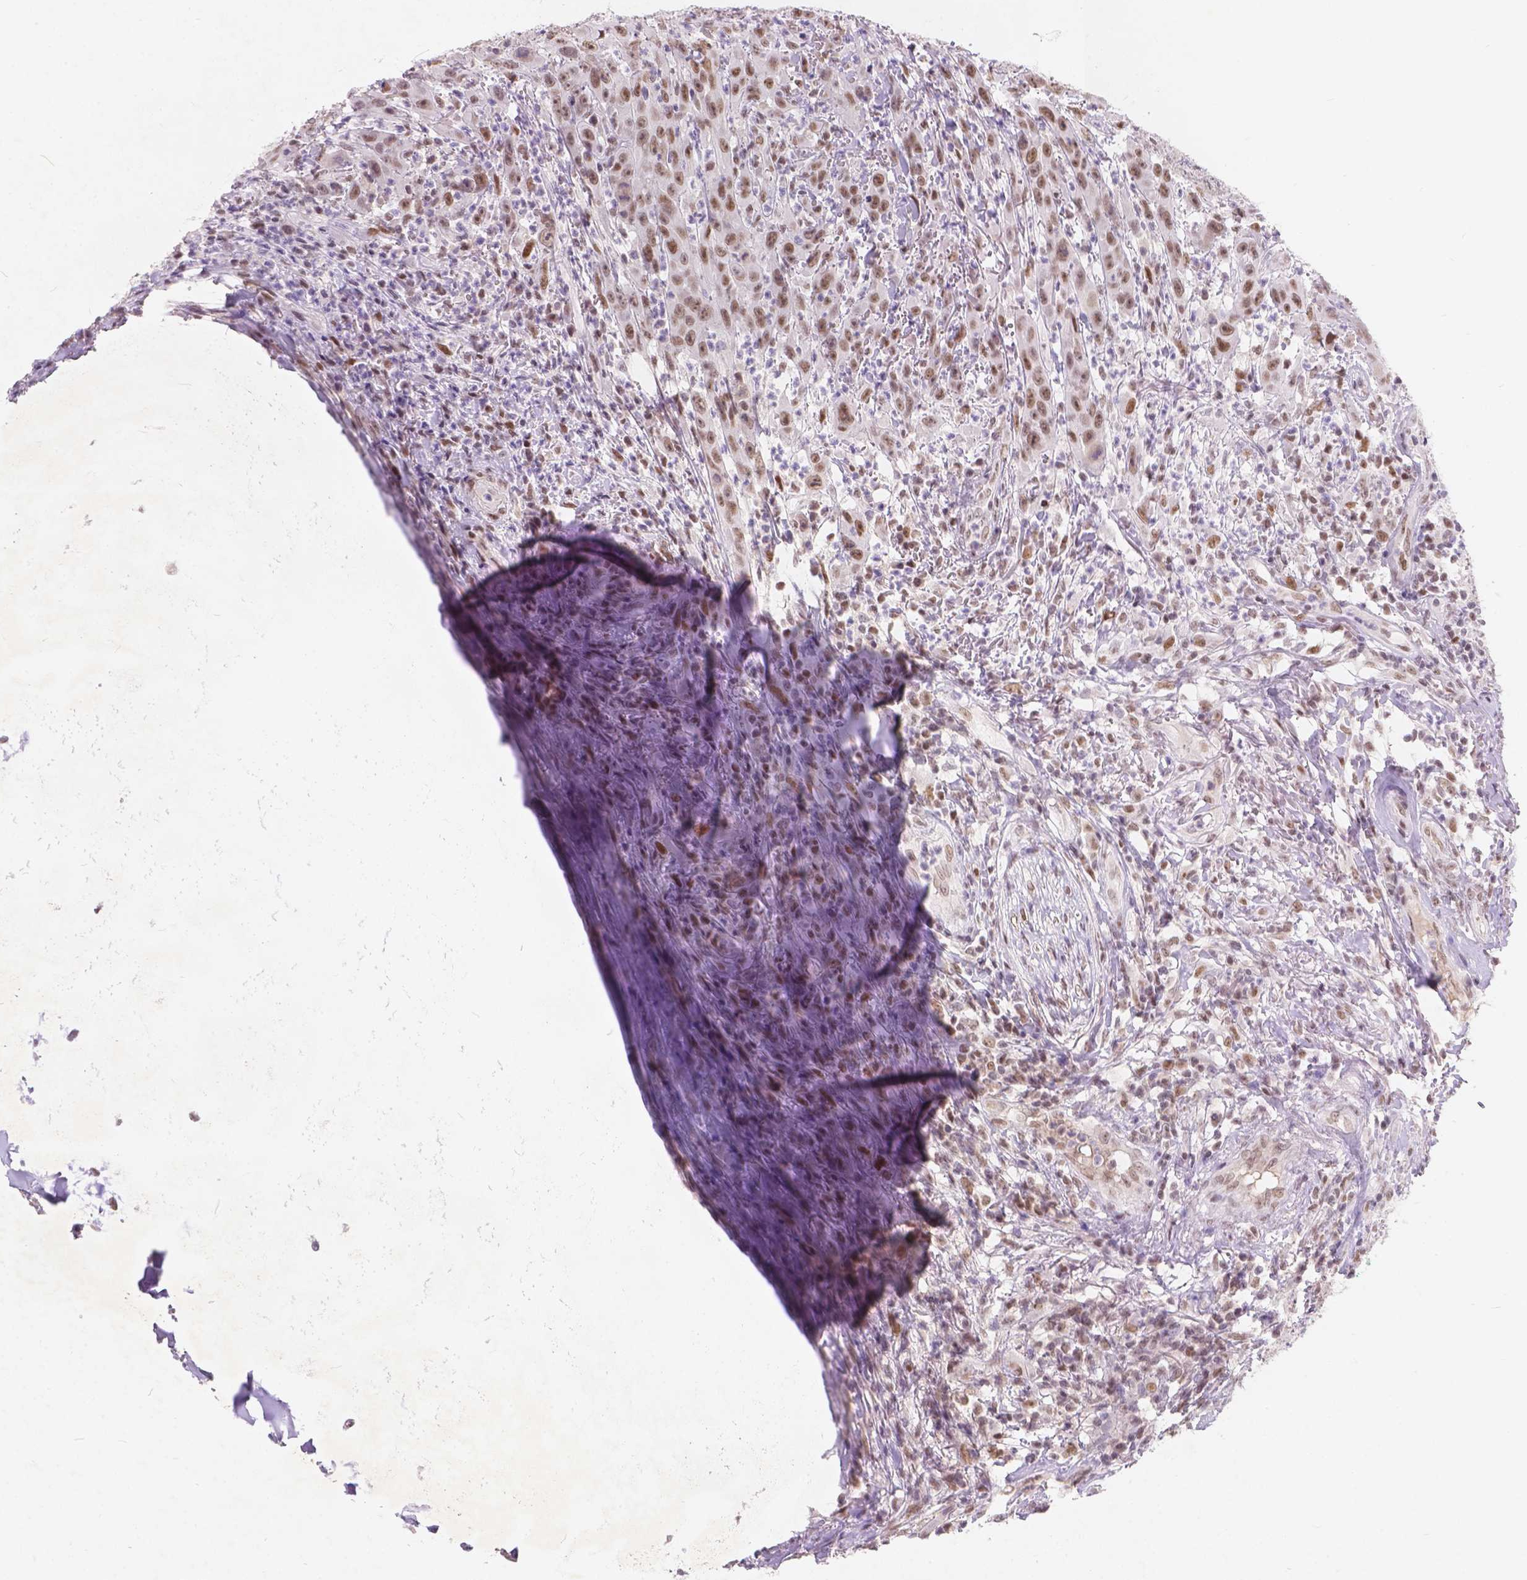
{"staining": {"intensity": "moderate", "quantity": ">75%", "location": "nuclear"}, "tissue": "head and neck cancer", "cell_type": "Tumor cells", "image_type": "cancer", "snomed": [{"axis": "morphology", "description": "Squamous cell carcinoma, NOS"}, {"axis": "topography", "description": "Skin"}, {"axis": "topography", "description": "Head-Neck"}], "caption": "Immunohistochemistry photomicrograph of neoplastic tissue: head and neck cancer stained using IHC shows medium levels of moderate protein expression localized specifically in the nuclear of tumor cells, appearing as a nuclear brown color.", "gene": "FAM53A", "patient": {"sex": "male", "age": 80}}